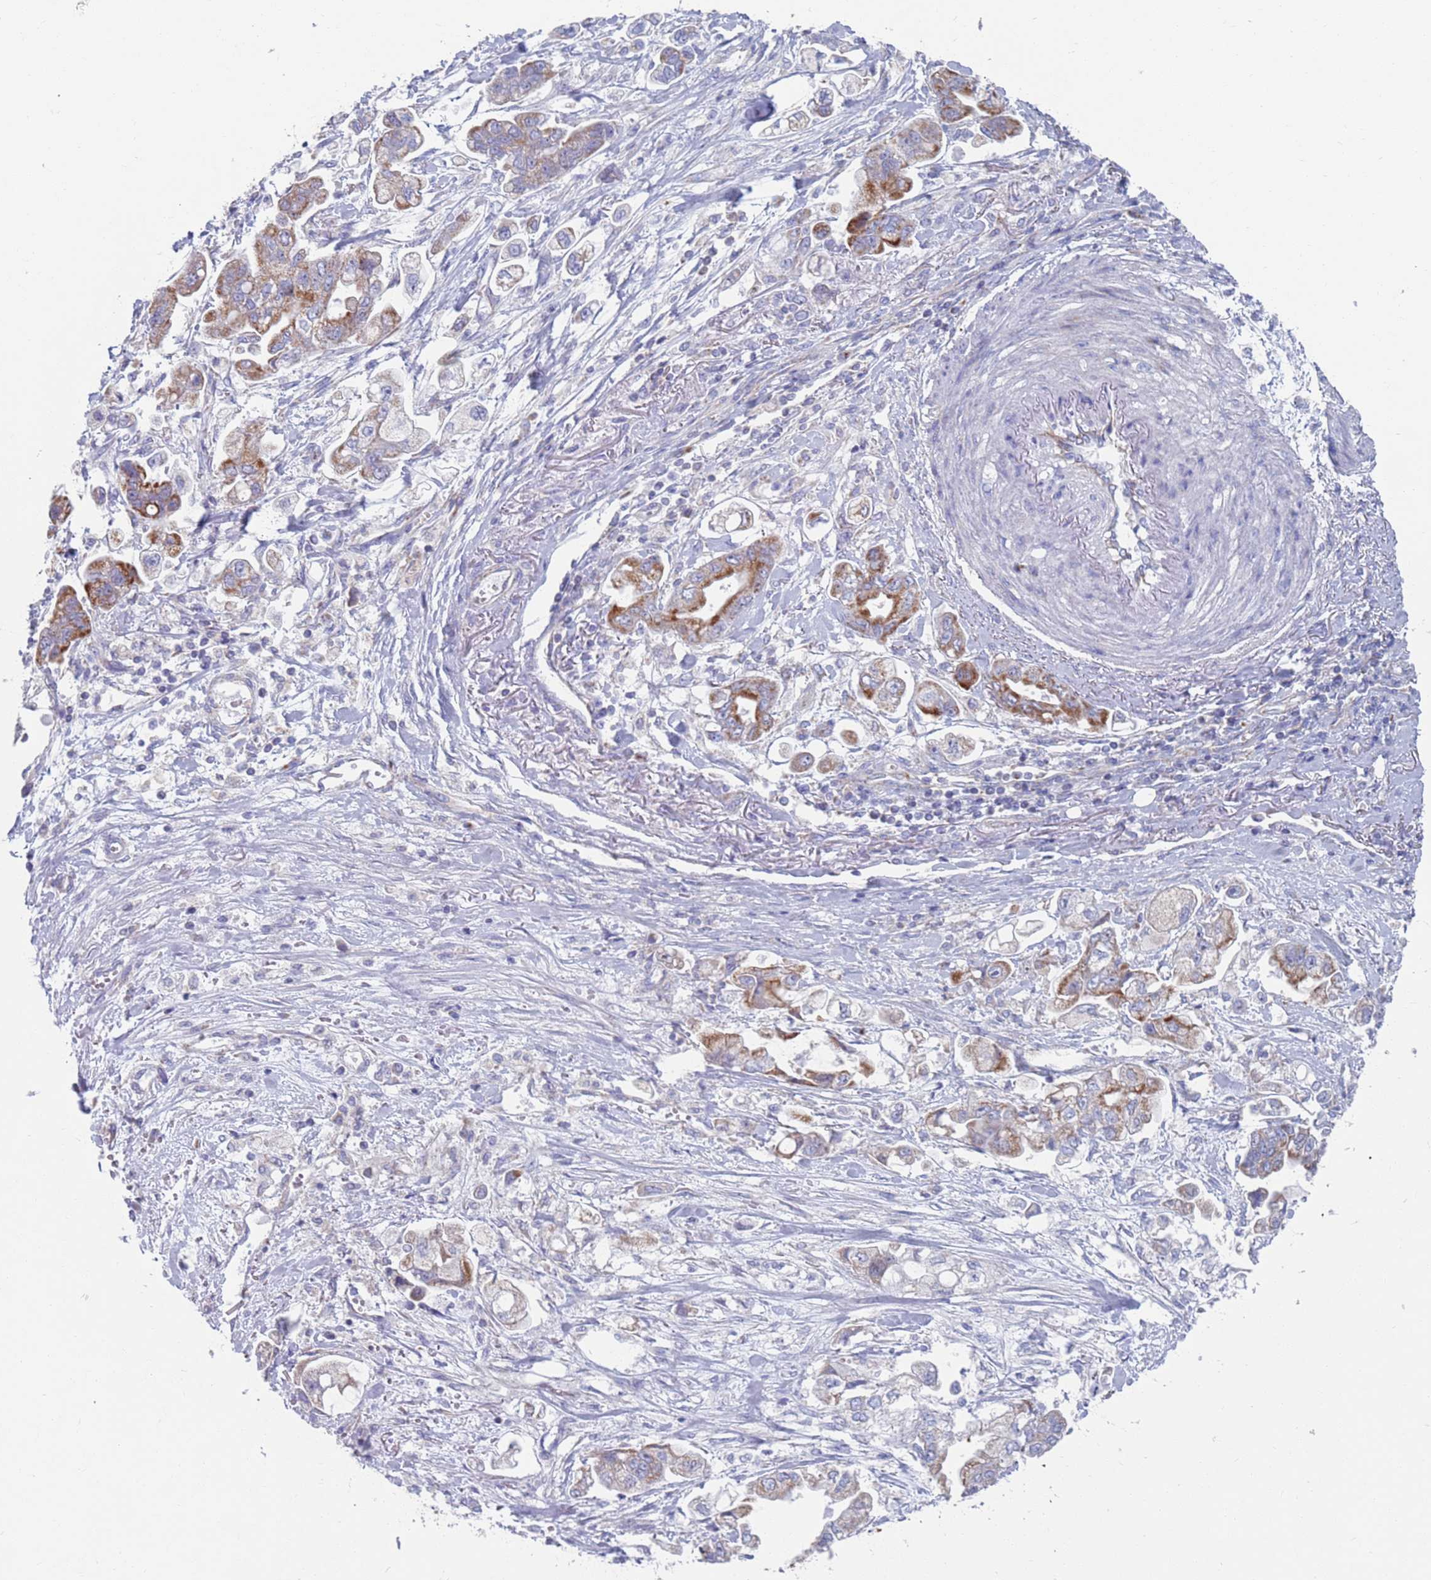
{"staining": {"intensity": "moderate", "quantity": "25%-75%", "location": "cytoplasmic/membranous"}, "tissue": "stomach cancer", "cell_type": "Tumor cells", "image_type": "cancer", "snomed": [{"axis": "morphology", "description": "Adenocarcinoma, NOS"}, {"axis": "topography", "description": "Stomach"}], "caption": "Protein expression by immunohistochemistry demonstrates moderate cytoplasmic/membranous positivity in approximately 25%-75% of tumor cells in stomach cancer. (DAB = brown stain, brightfield microscopy at high magnification).", "gene": "MRPL22", "patient": {"sex": "male", "age": 62}}